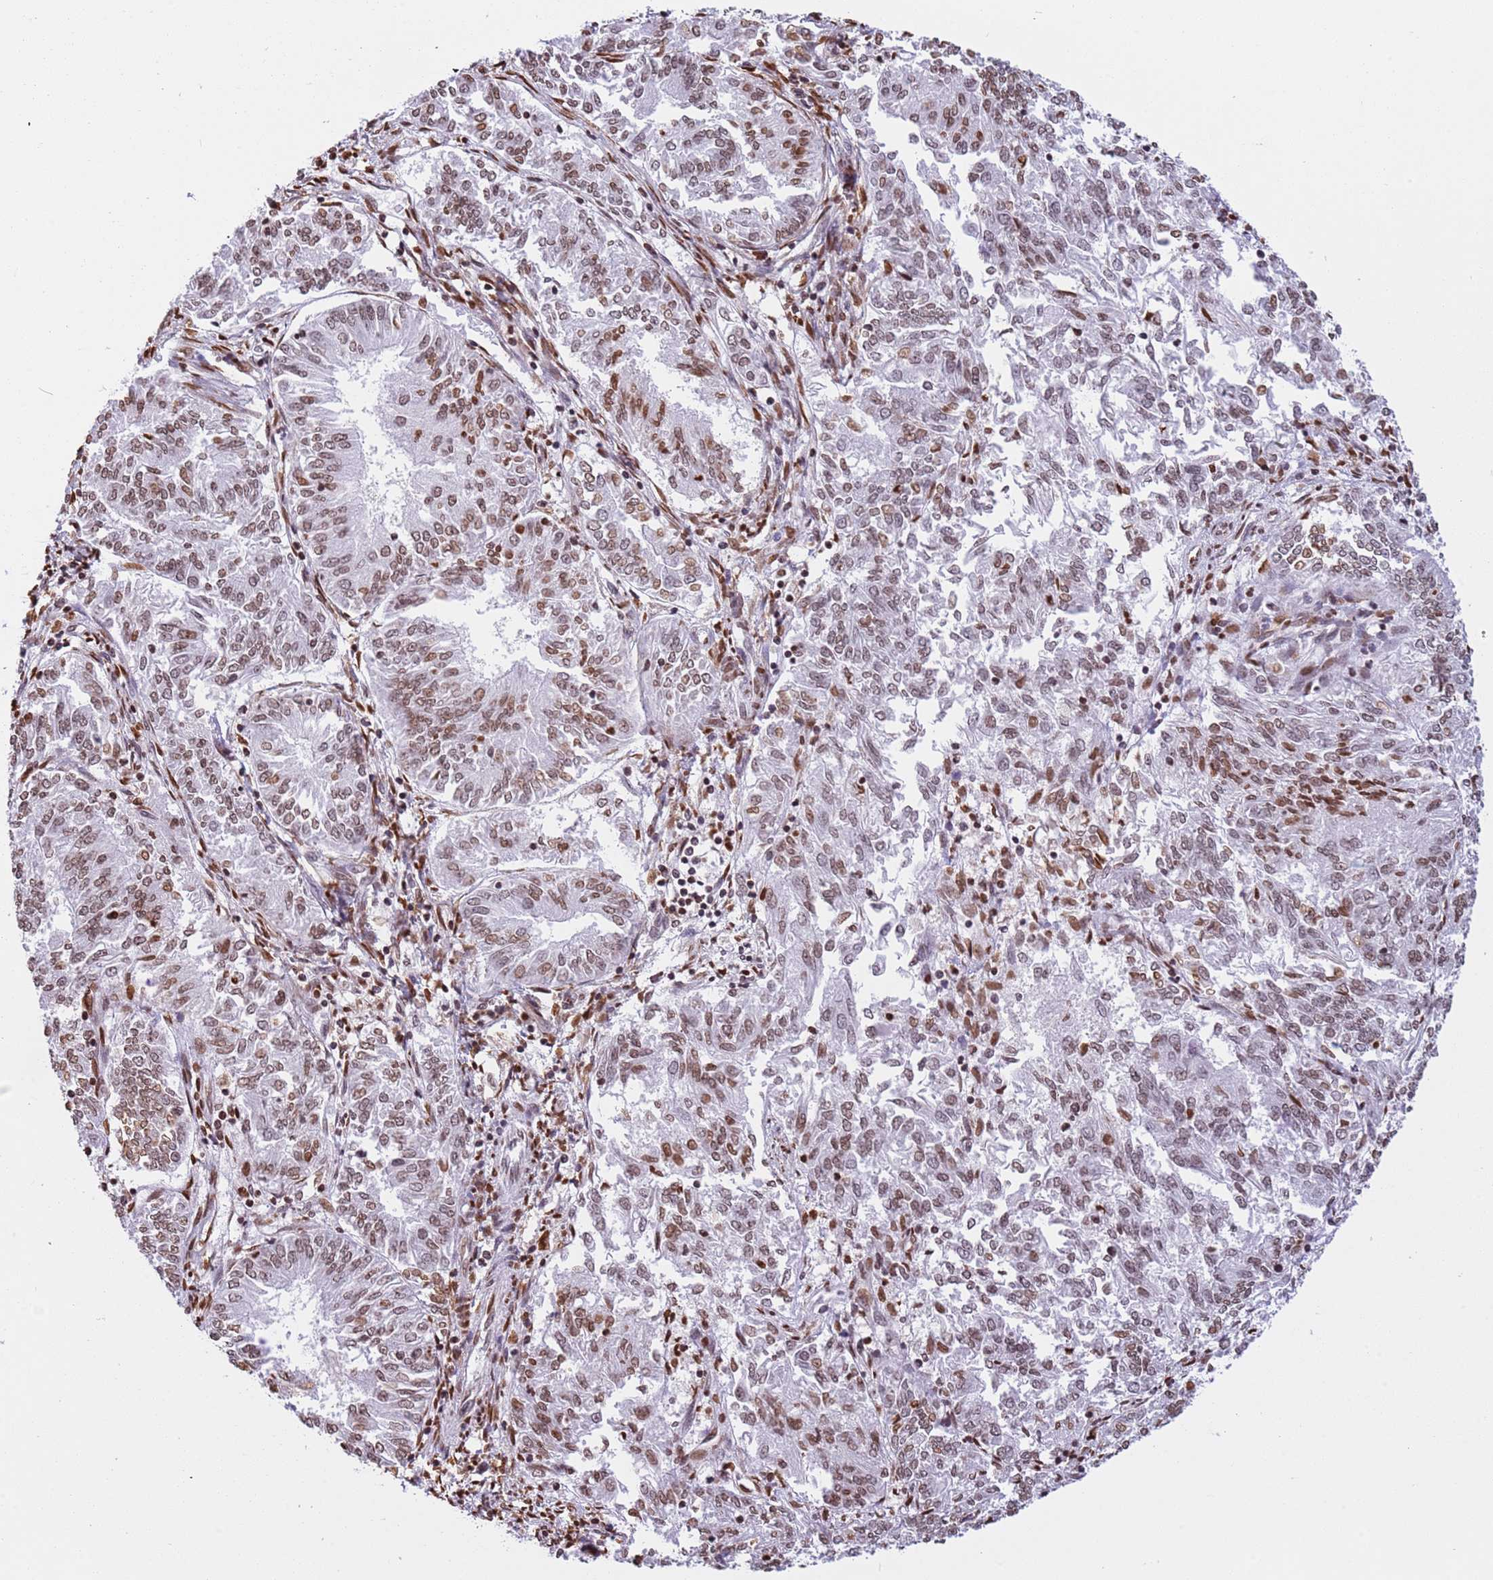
{"staining": {"intensity": "moderate", "quantity": ">75%", "location": "nuclear"}, "tissue": "endometrial cancer", "cell_type": "Tumor cells", "image_type": "cancer", "snomed": [{"axis": "morphology", "description": "Adenocarcinoma, NOS"}, {"axis": "topography", "description": "Endometrium"}], "caption": "There is medium levels of moderate nuclear positivity in tumor cells of endometrial cancer (adenocarcinoma), as demonstrated by immunohistochemical staining (brown color).", "gene": "NRIP1", "patient": {"sex": "female", "age": 58}}